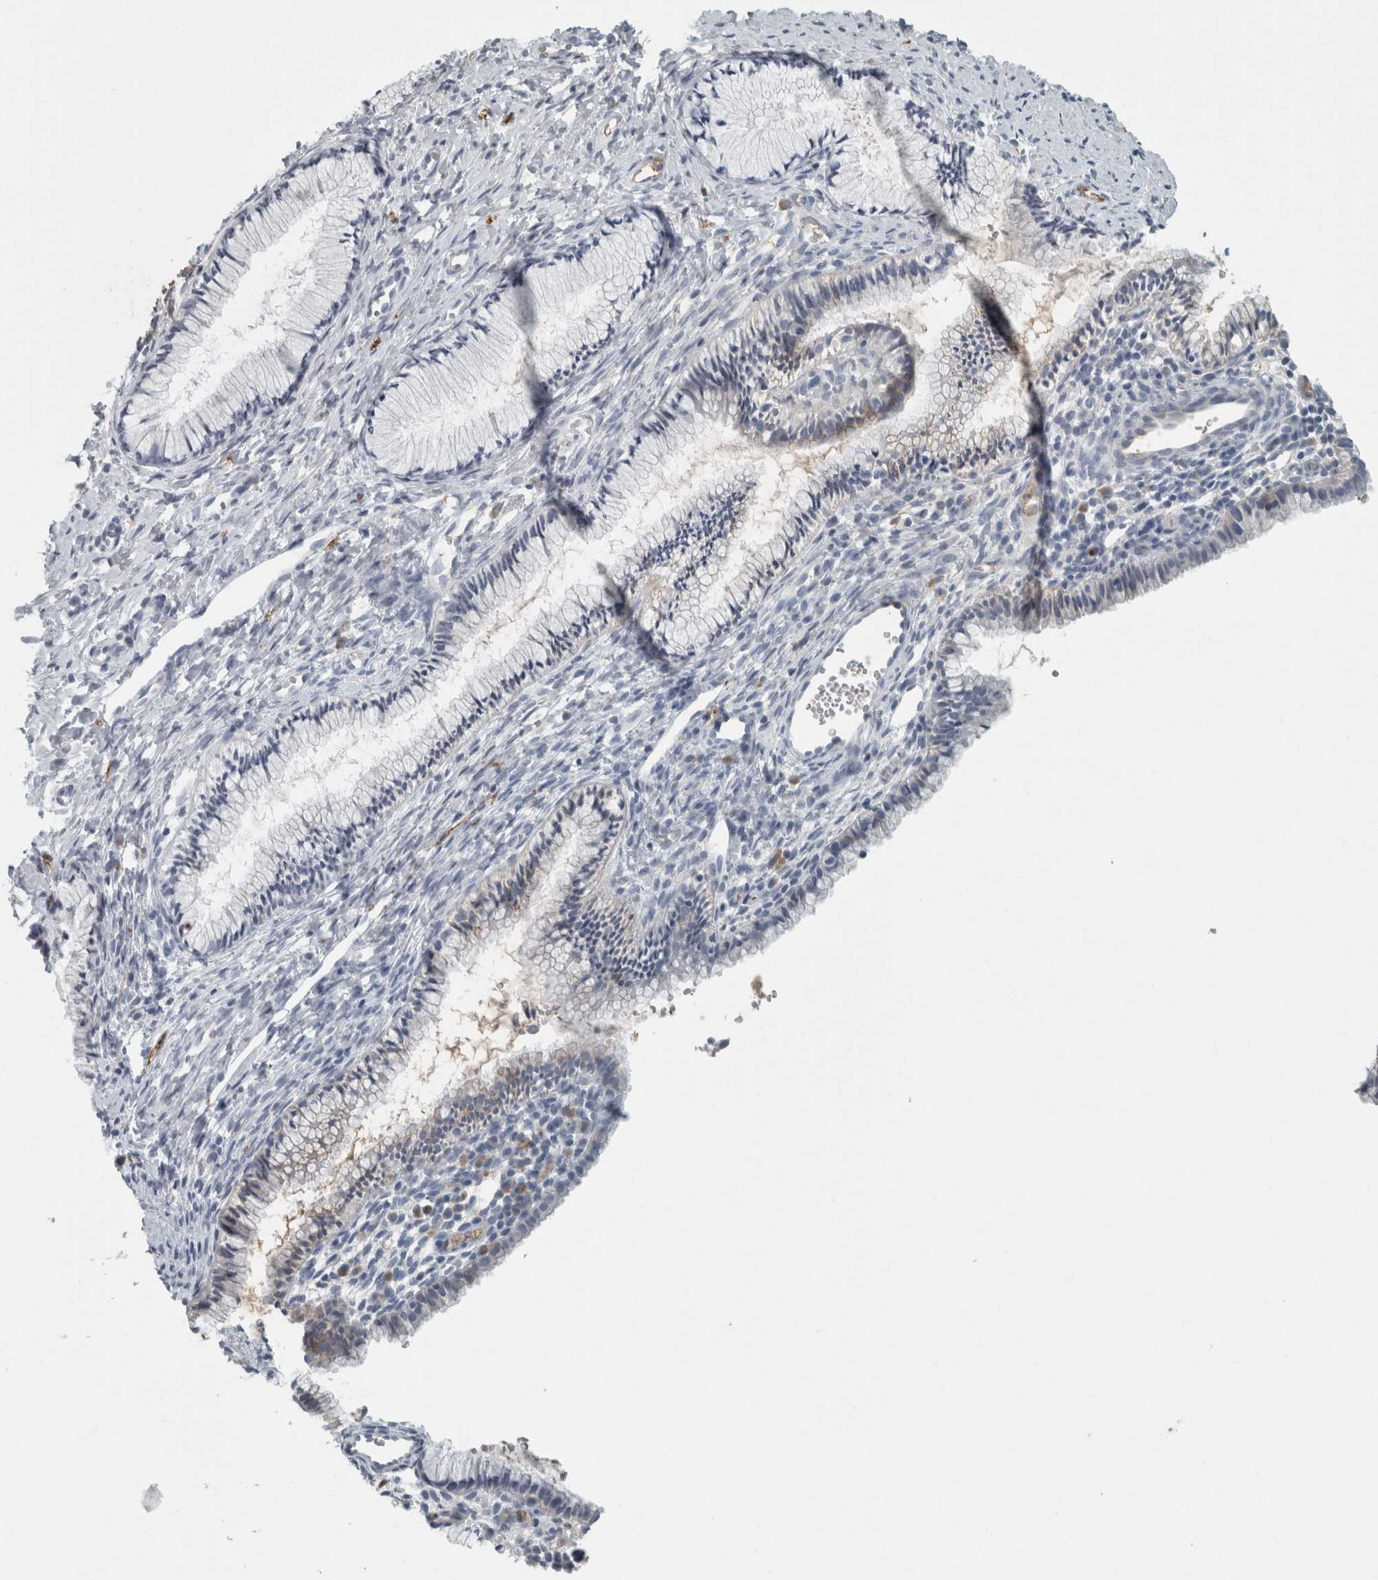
{"staining": {"intensity": "negative", "quantity": "none", "location": "none"}, "tissue": "cervix", "cell_type": "Glandular cells", "image_type": "normal", "snomed": [{"axis": "morphology", "description": "Normal tissue, NOS"}, {"axis": "topography", "description": "Cervix"}], "caption": "High power microscopy histopathology image of an immunohistochemistry (IHC) photomicrograph of unremarkable cervix, revealing no significant positivity in glandular cells. (DAB (3,3'-diaminobenzidine) immunohistochemistry (IHC), high magnification).", "gene": "CHL1", "patient": {"sex": "female", "age": 27}}